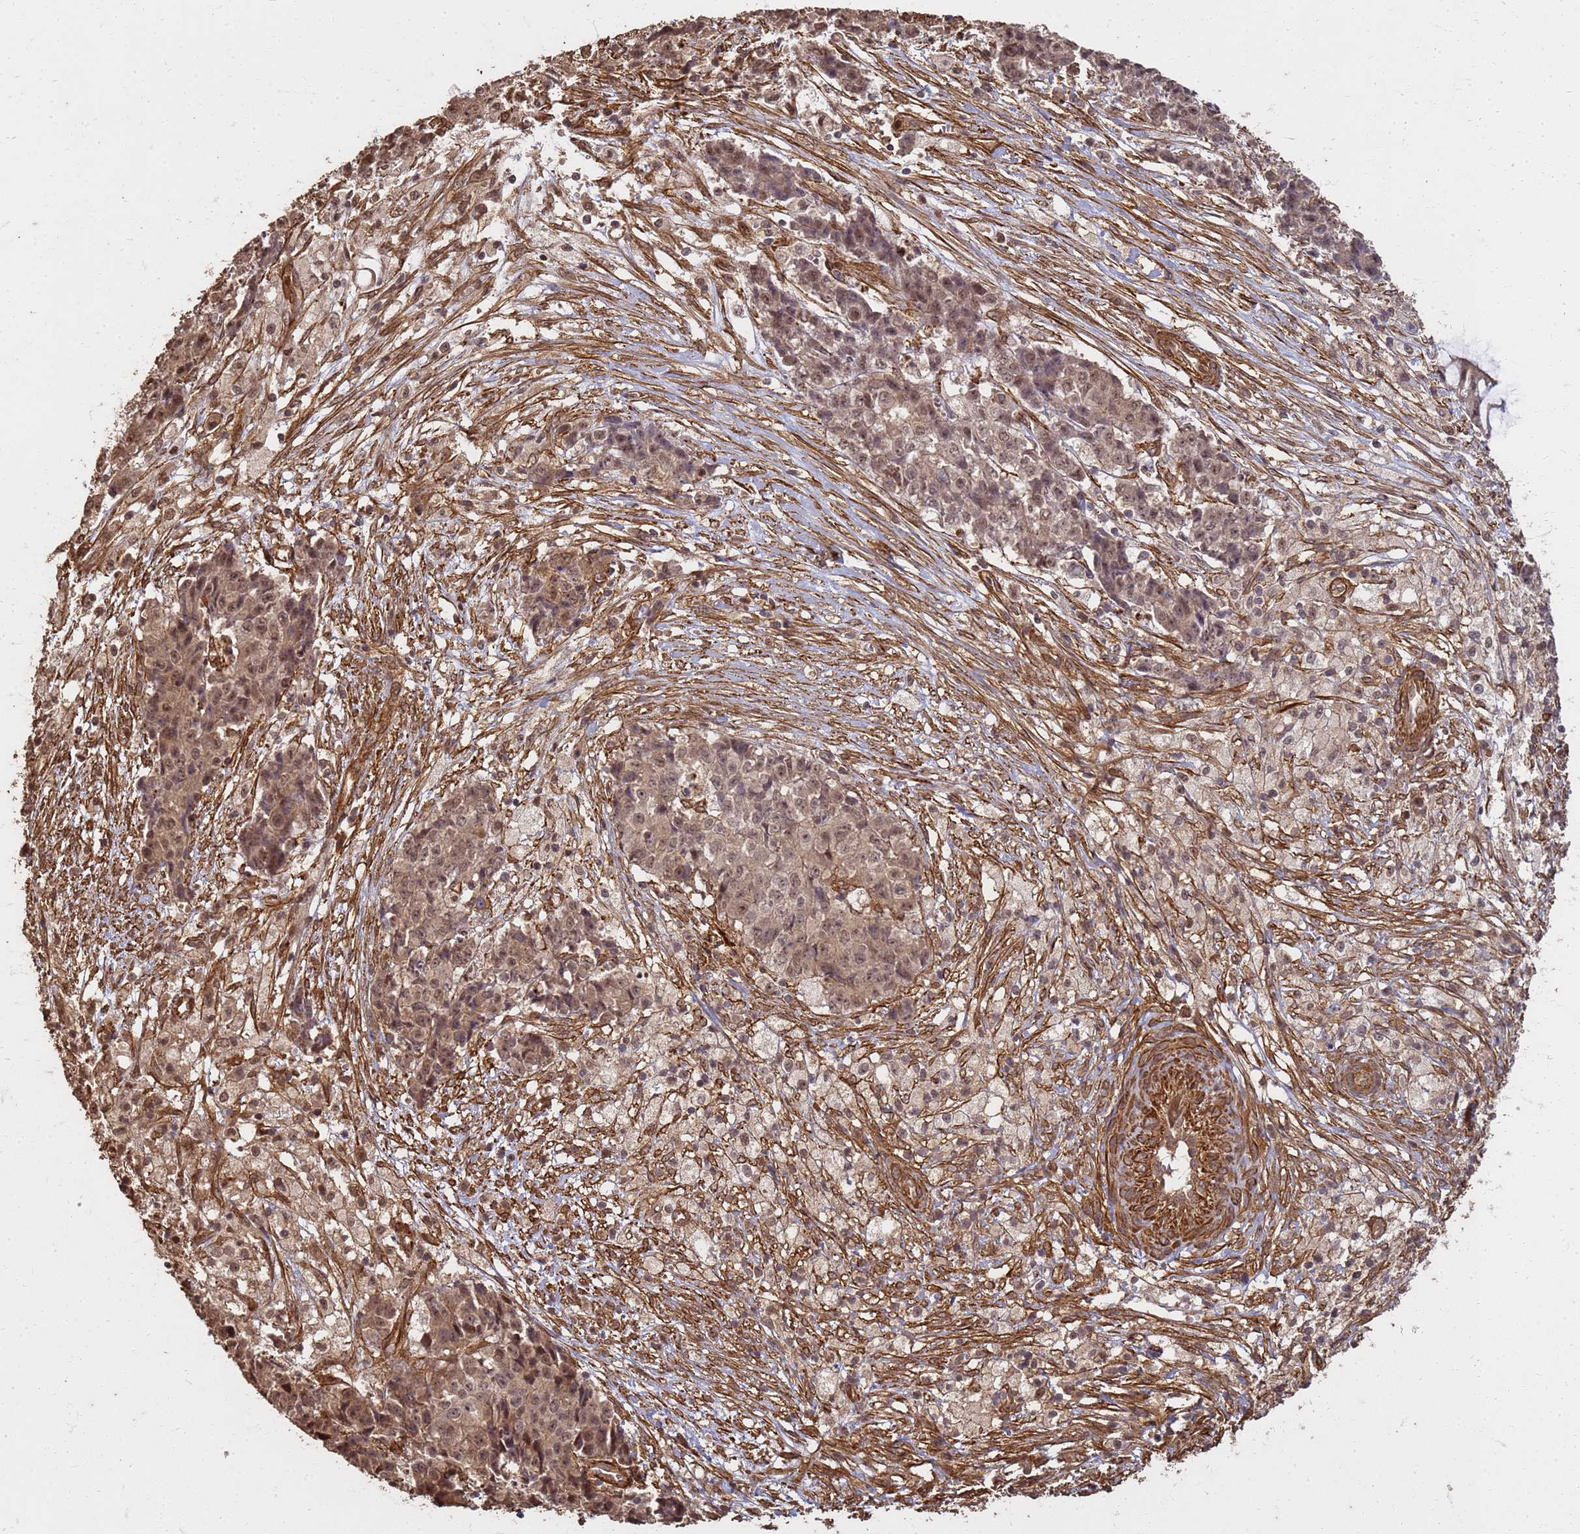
{"staining": {"intensity": "moderate", "quantity": ">75%", "location": "nuclear"}, "tissue": "ovarian cancer", "cell_type": "Tumor cells", "image_type": "cancer", "snomed": [{"axis": "morphology", "description": "Carcinoma, endometroid"}, {"axis": "topography", "description": "Ovary"}], "caption": "IHC of ovarian cancer reveals medium levels of moderate nuclear staining in approximately >75% of tumor cells.", "gene": "KIF26A", "patient": {"sex": "female", "age": 42}}